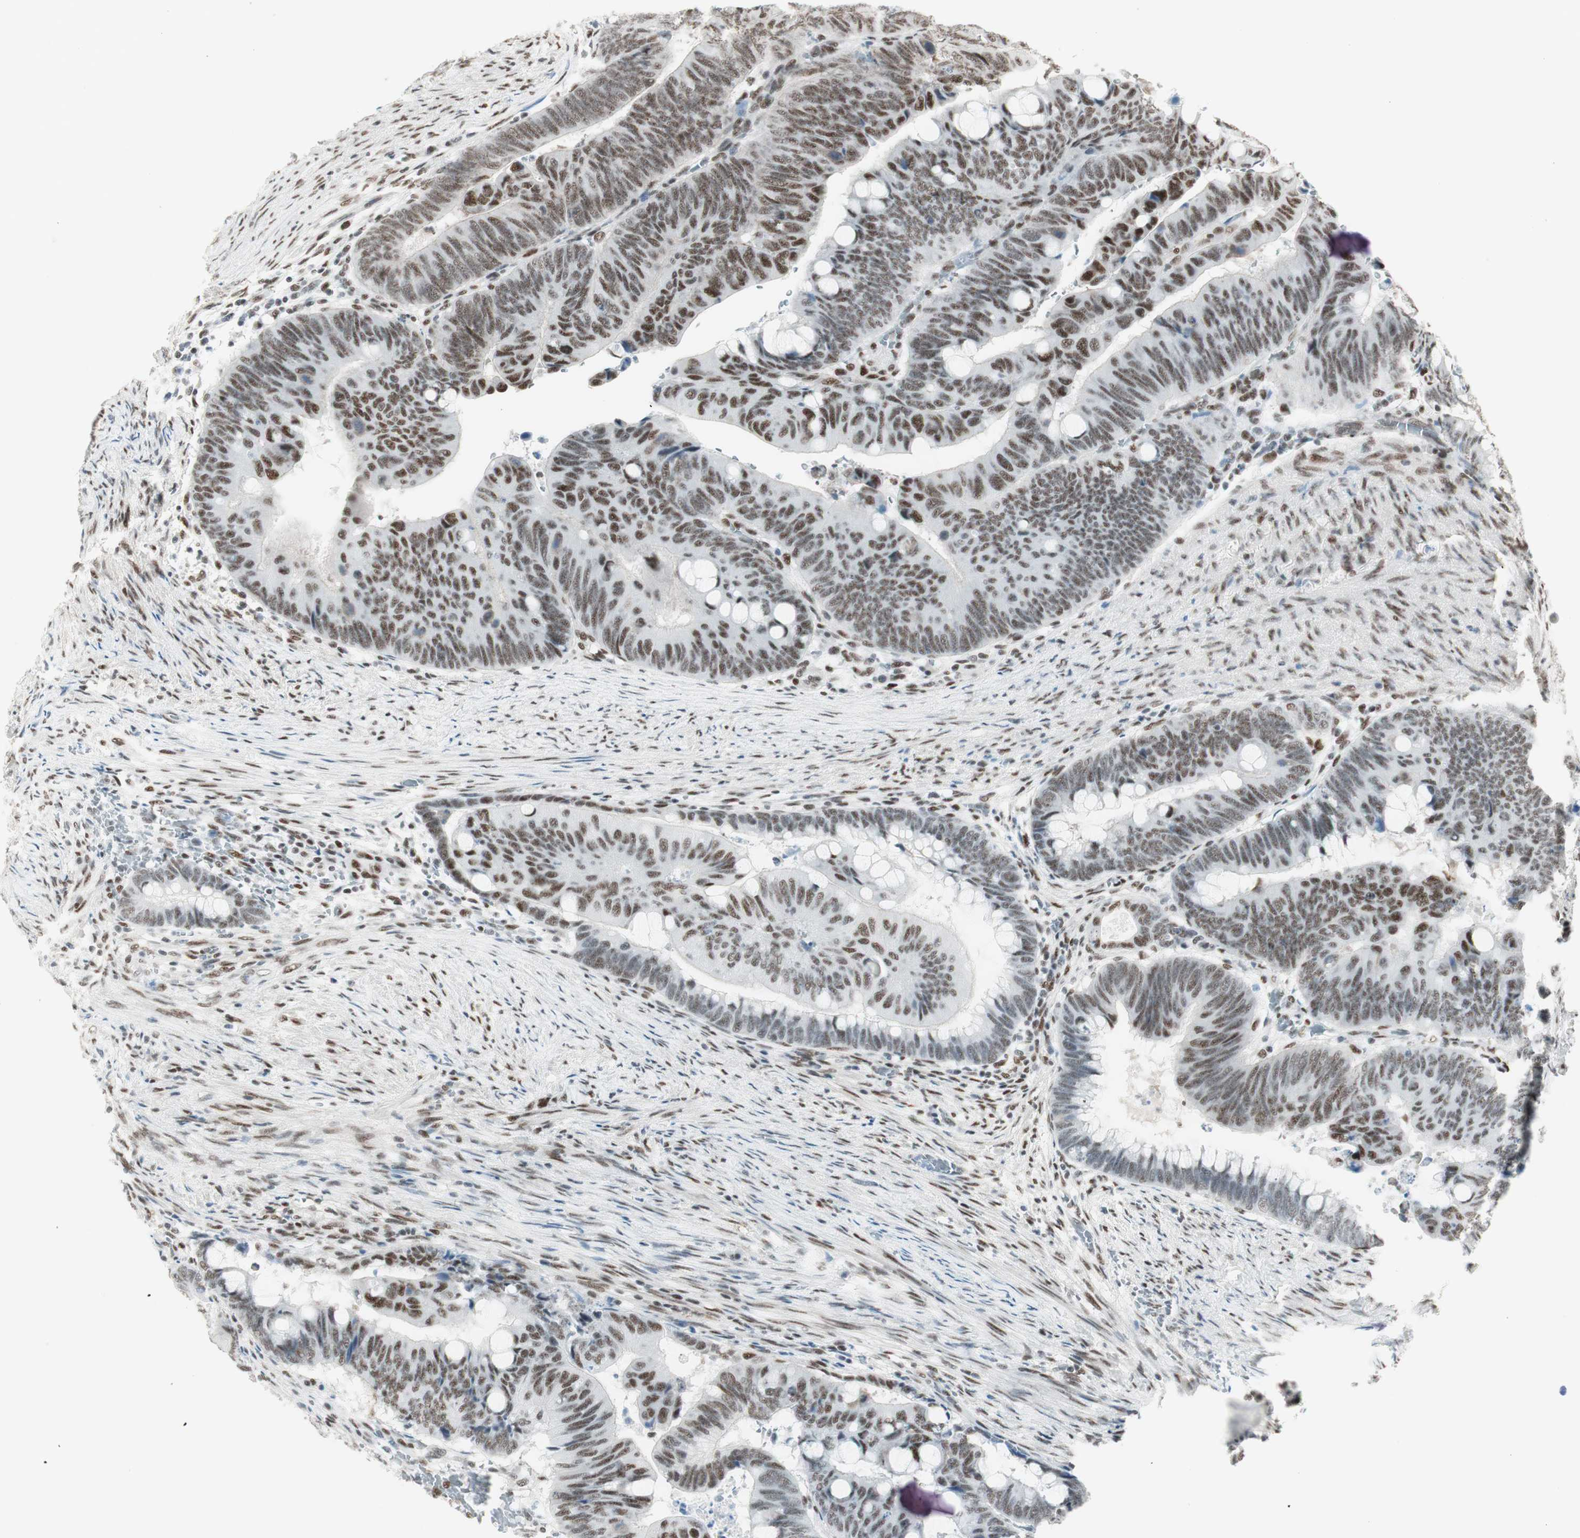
{"staining": {"intensity": "moderate", "quantity": ">75%", "location": "nuclear"}, "tissue": "colorectal cancer", "cell_type": "Tumor cells", "image_type": "cancer", "snomed": [{"axis": "morphology", "description": "Normal tissue, NOS"}, {"axis": "morphology", "description": "Adenocarcinoma, NOS"}, {"axis": "topography", "description": "Rectum"}, {"axis": "topography", "description": "Peripheral nerve tissue"}], "caption": "Immunohistochemistry photomicrograph of neoplastic tissue: colorectal adenocarcinoma stained using immunohistochemistry (IHC) demonstrates medium levels of moderate protein expression localized specifically in the nuclear of tumor cells, appearing as a nuclear brown color.", "gene": "HEXIM1", "patient": {"sex": "male", "age": 92}}